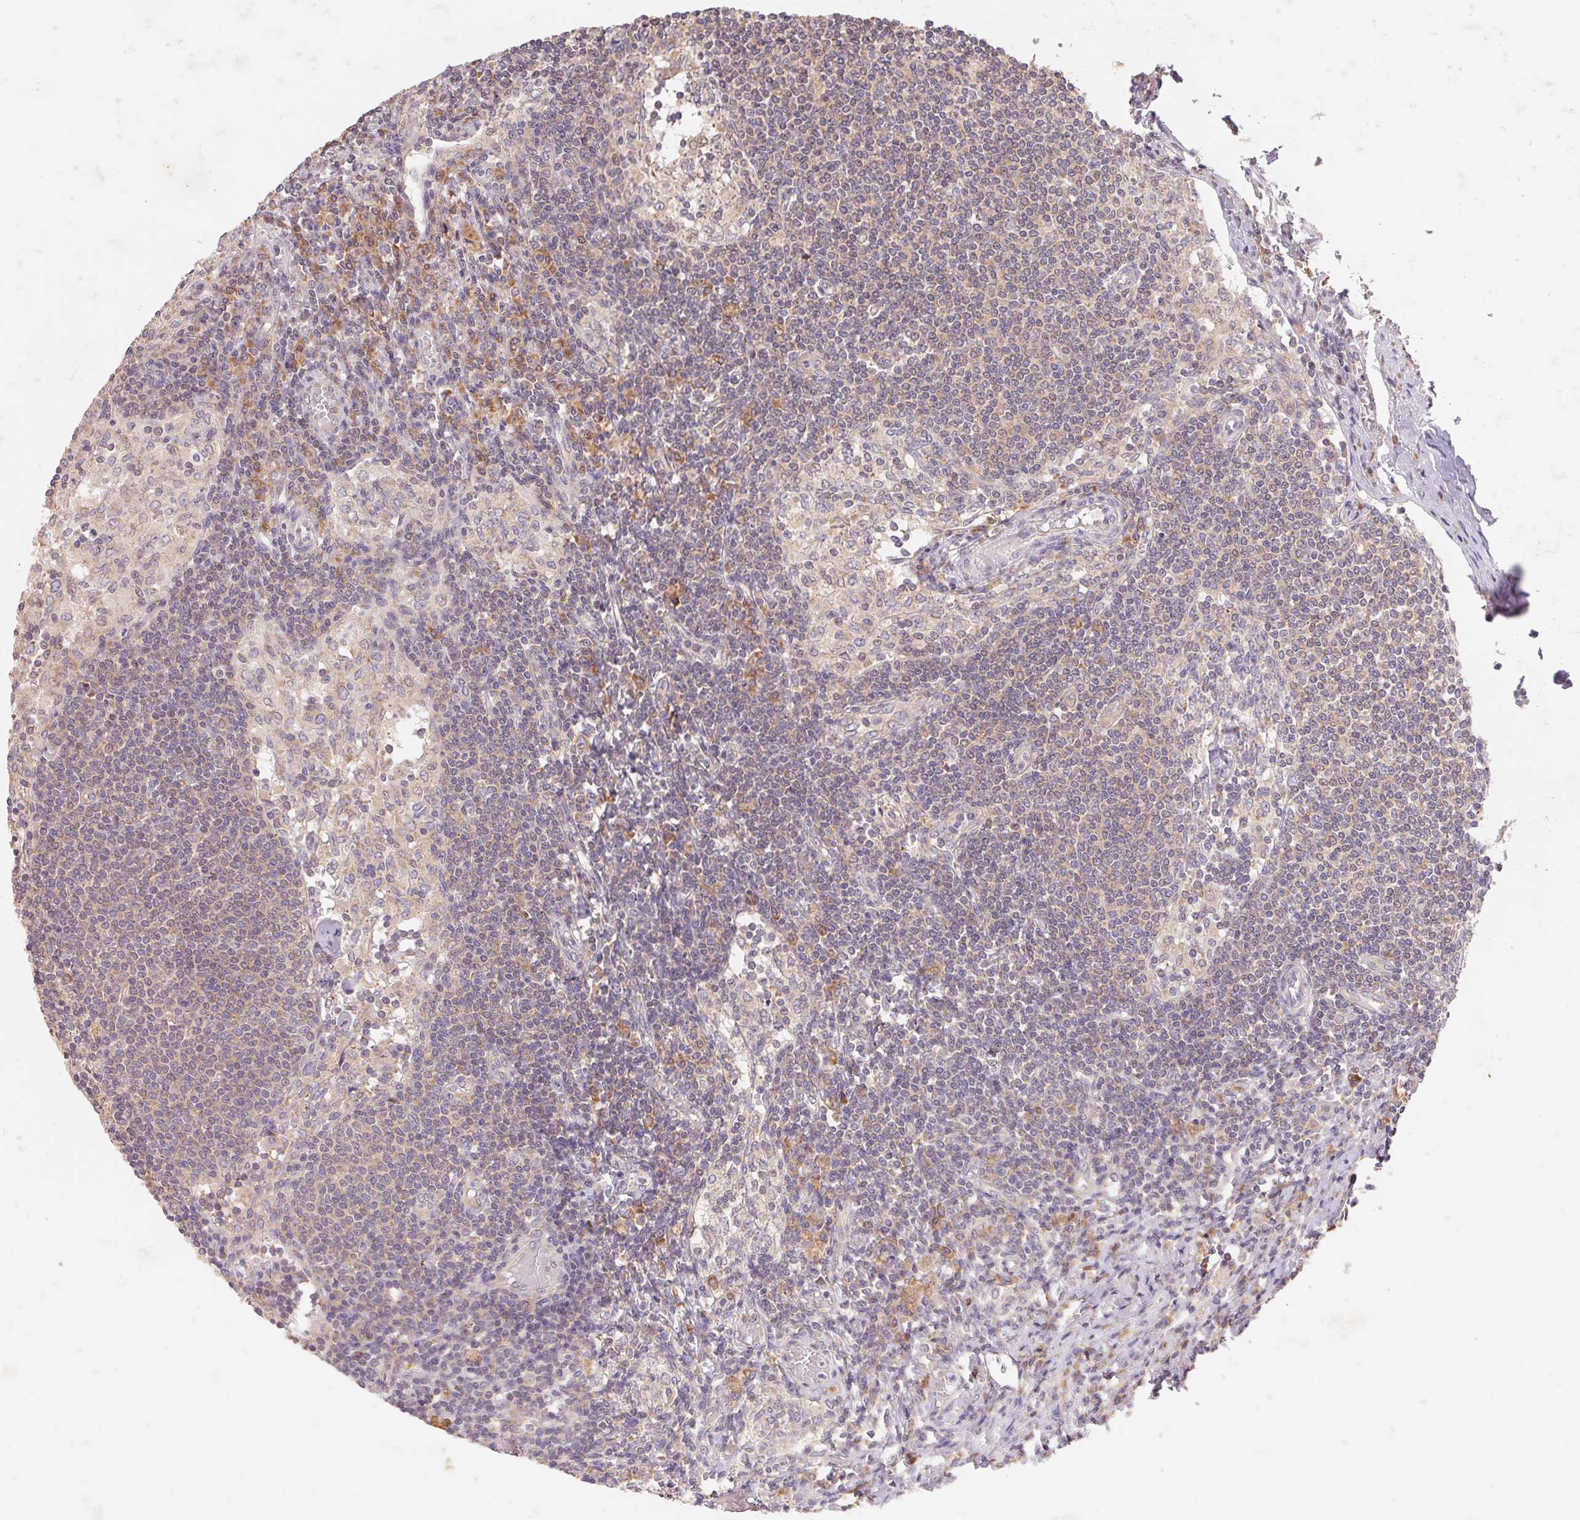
{"staining": {"intensity": "moderate", "quantity": "<25%", "location": "cytoplasmic/membranous"}, "tissue": "lymph node", "cell_type": "Germinal center cells", "image_type": "normal", "snomed": [{"axis": "morphology", "description": "Normal tissue, NOS"}, {"axis": "topography", "description": "Lymph node"}], "caption": "IHC image of normal human lymph node stained for a protein (brown), which reveals low levels of moderate cytoplasmic/membranous expression in about <25% of germinal center cells.", "gene": "RPL27A", "patient": {"sex": "female", "age": 69}}